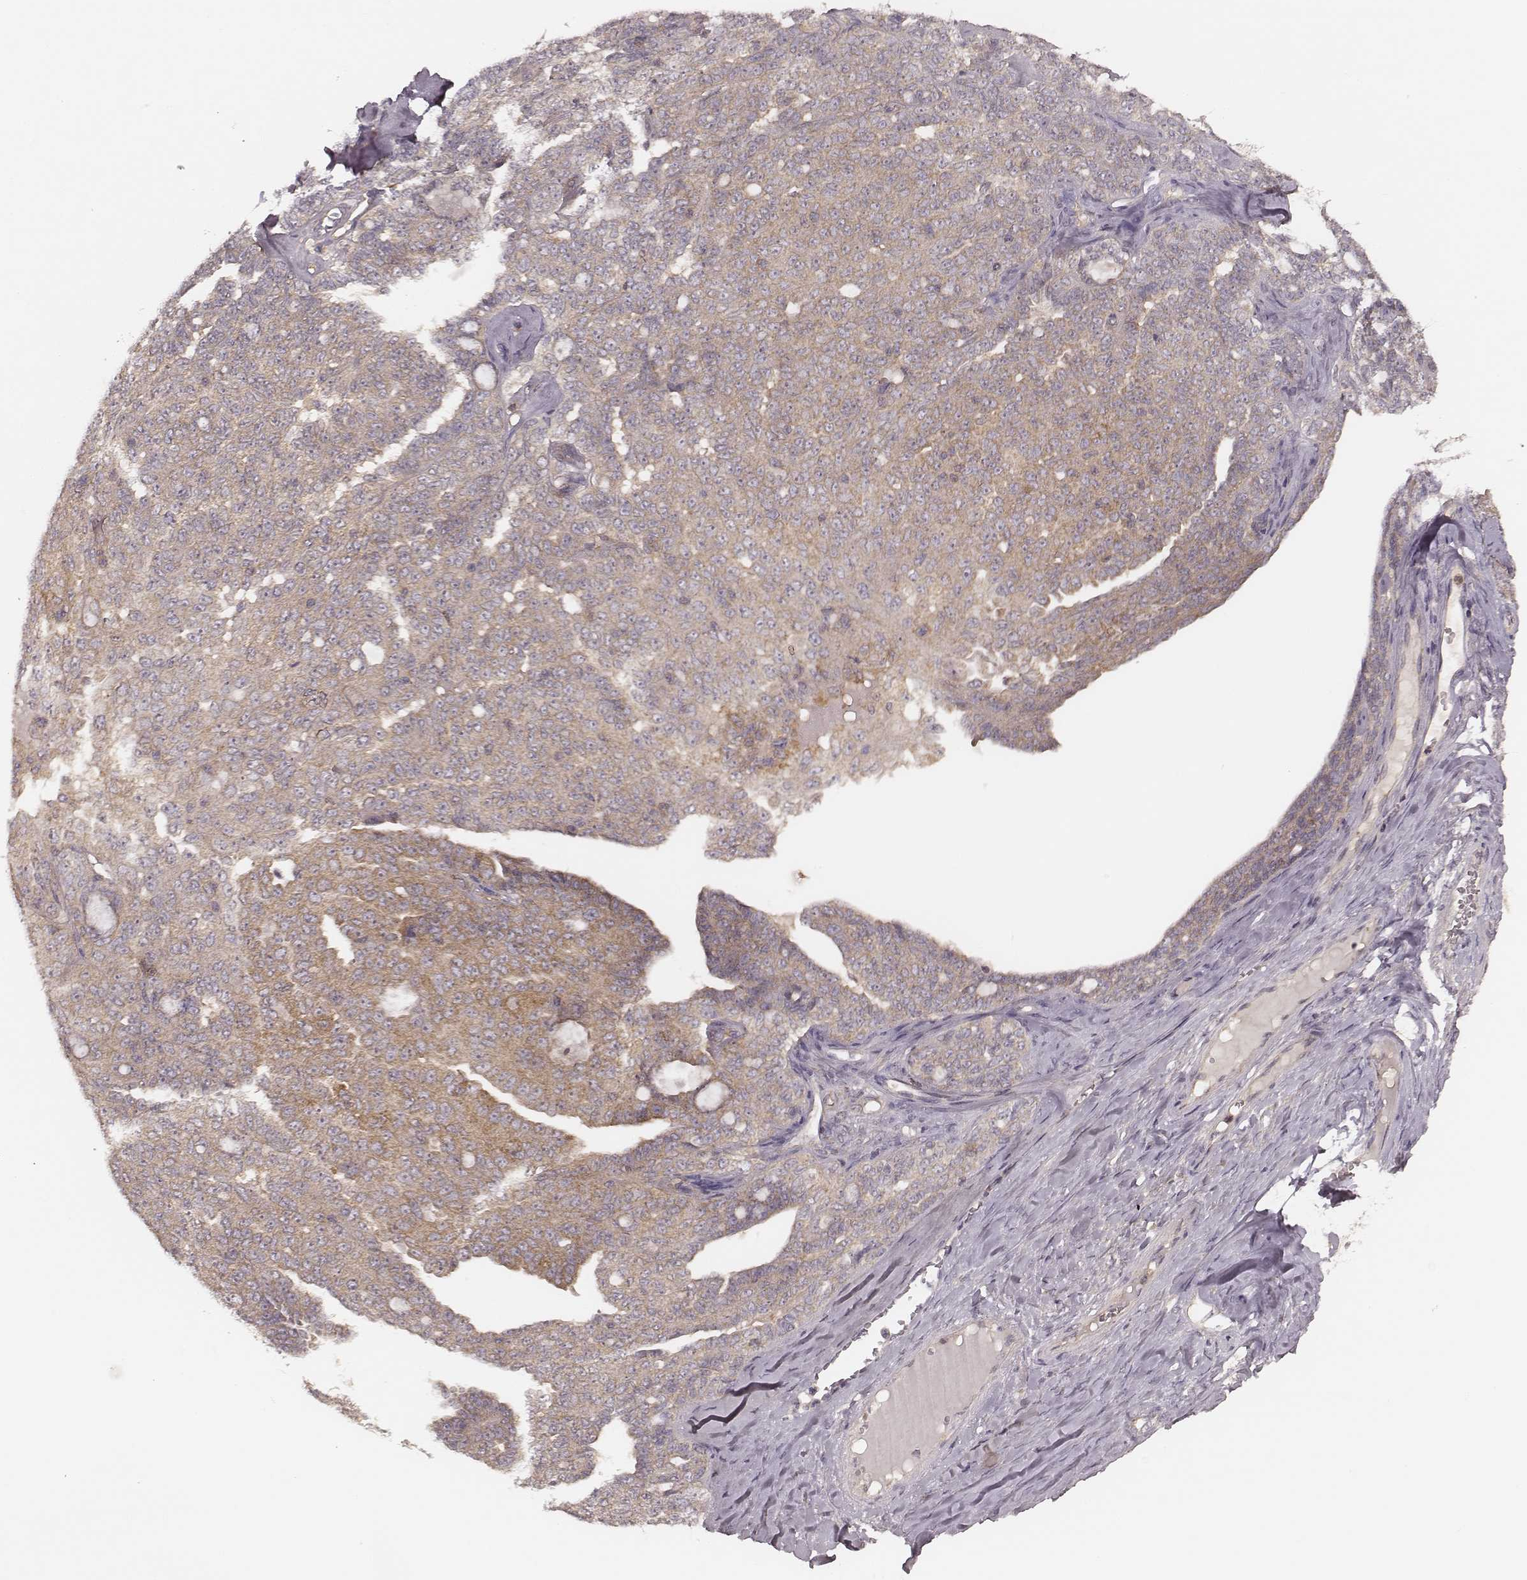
{"staining": {"intensity": "weak", "quantity": ">75%", "location": "cytoplasmic/membranous"}, "tissue": "ovarian cancer", "cell_type": "Tumor cells", "image_type": "cancer", "snomed": [{"axis": "morphology", "description": "Cystadenocarcinoma, serous, NOS"}, {"axis": "topography", "description": "Ovary"}], "caption": "Ovarian serous cystadenocarcinoma stained for a protein demonstrates weak cytoplasmic/membranous positivity in tumor cells. (IHC, brightfield microscopy, high magnification).", "gene": "CARS1", "patient": {"sex": "female", "age": 71}}